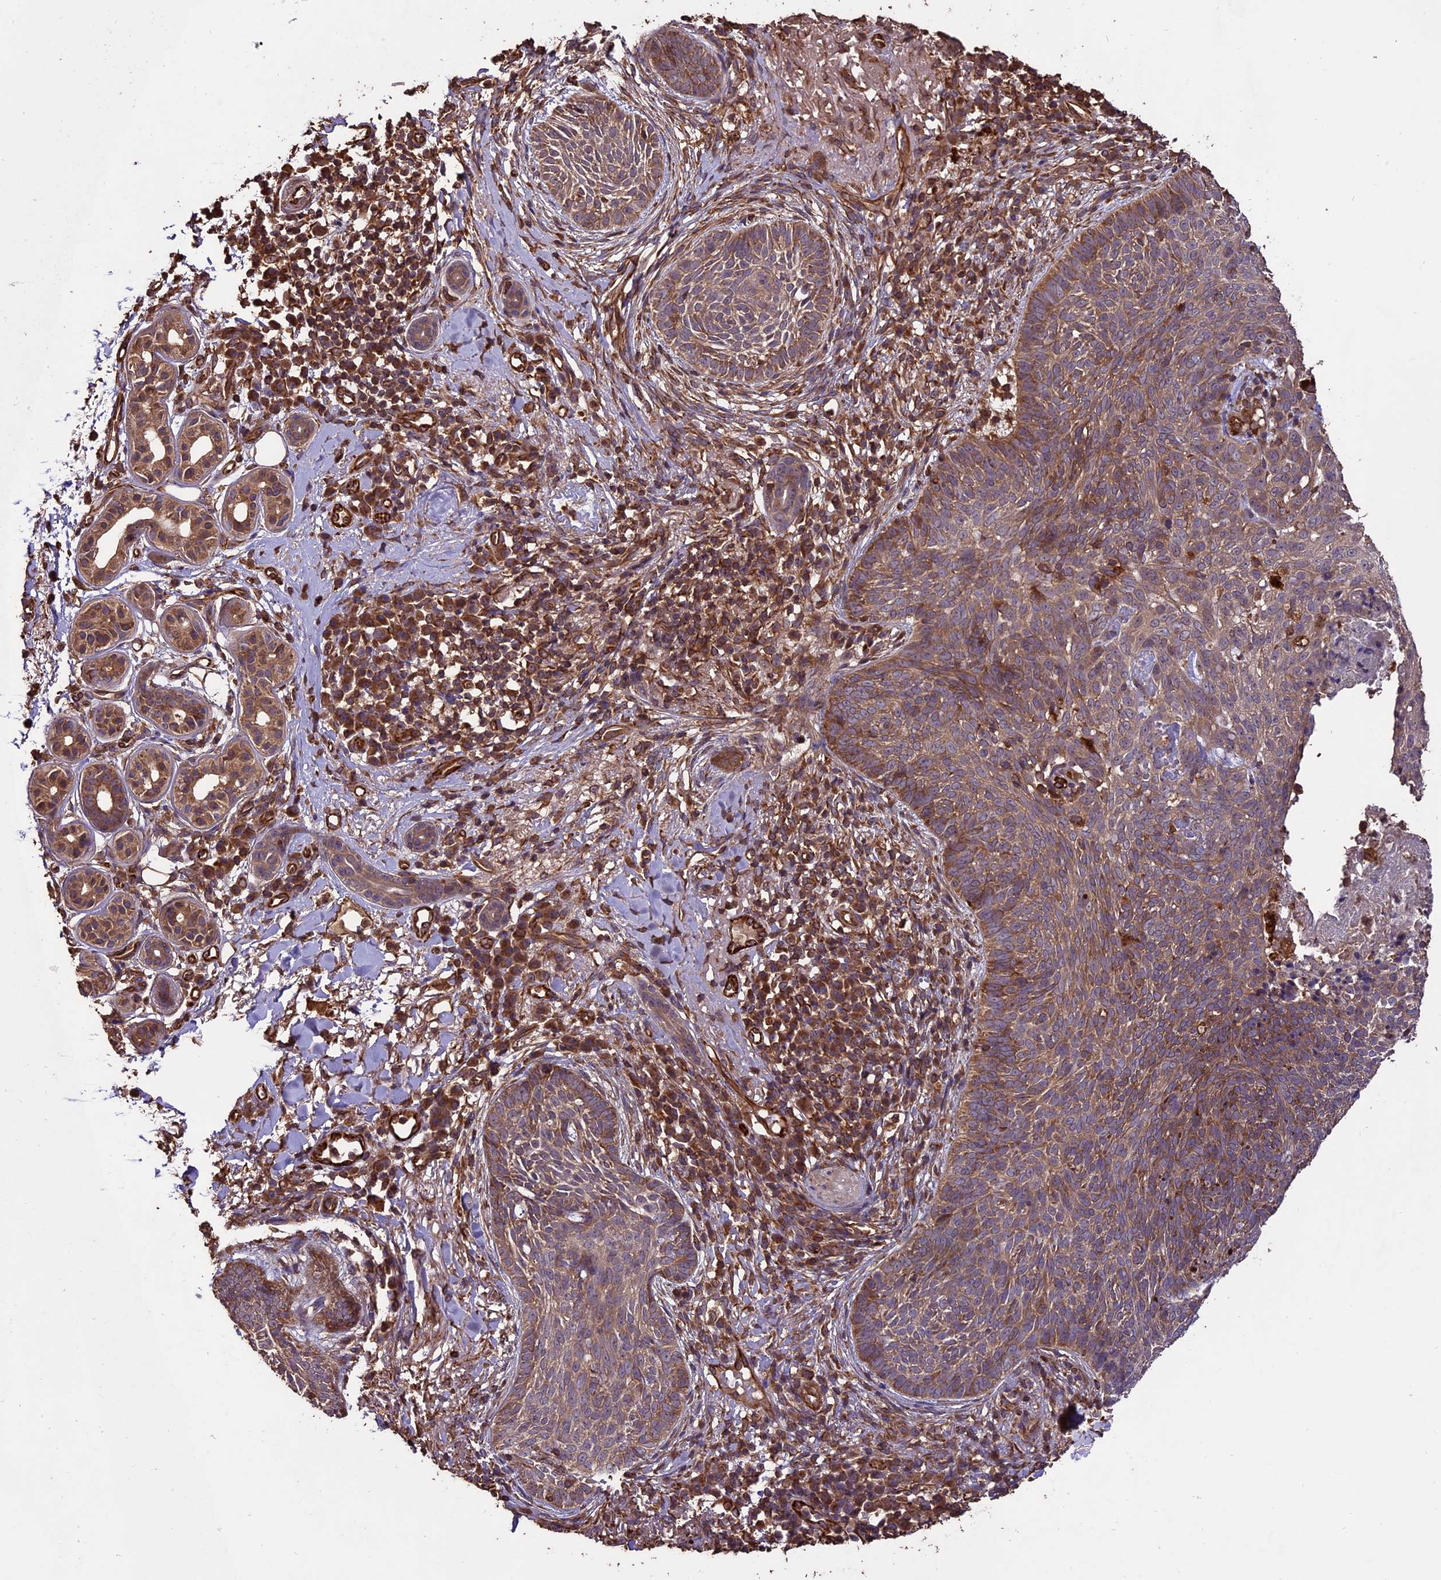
{"staining": {"intensity": "moderate", "quantity": ">75%", "location": "cytoplasmic/membranous"}, "tissue": "skin cancer", "cell_type": "Tumor cells", "image_type": "cancer", "snomed": [{"axis": "morphology", "description": "Basal cell carcinoma"}, {"axis": "topography", "description": "Skin"}], "caption": "This image displays immunohistochemistry staining of human skin cancer, with medium moderate cytoplasmic/membranous positivity in approximately >75% of tumor cells.", "gene": "TTLL10", "patient": {"sex": "male", "age": 85}}